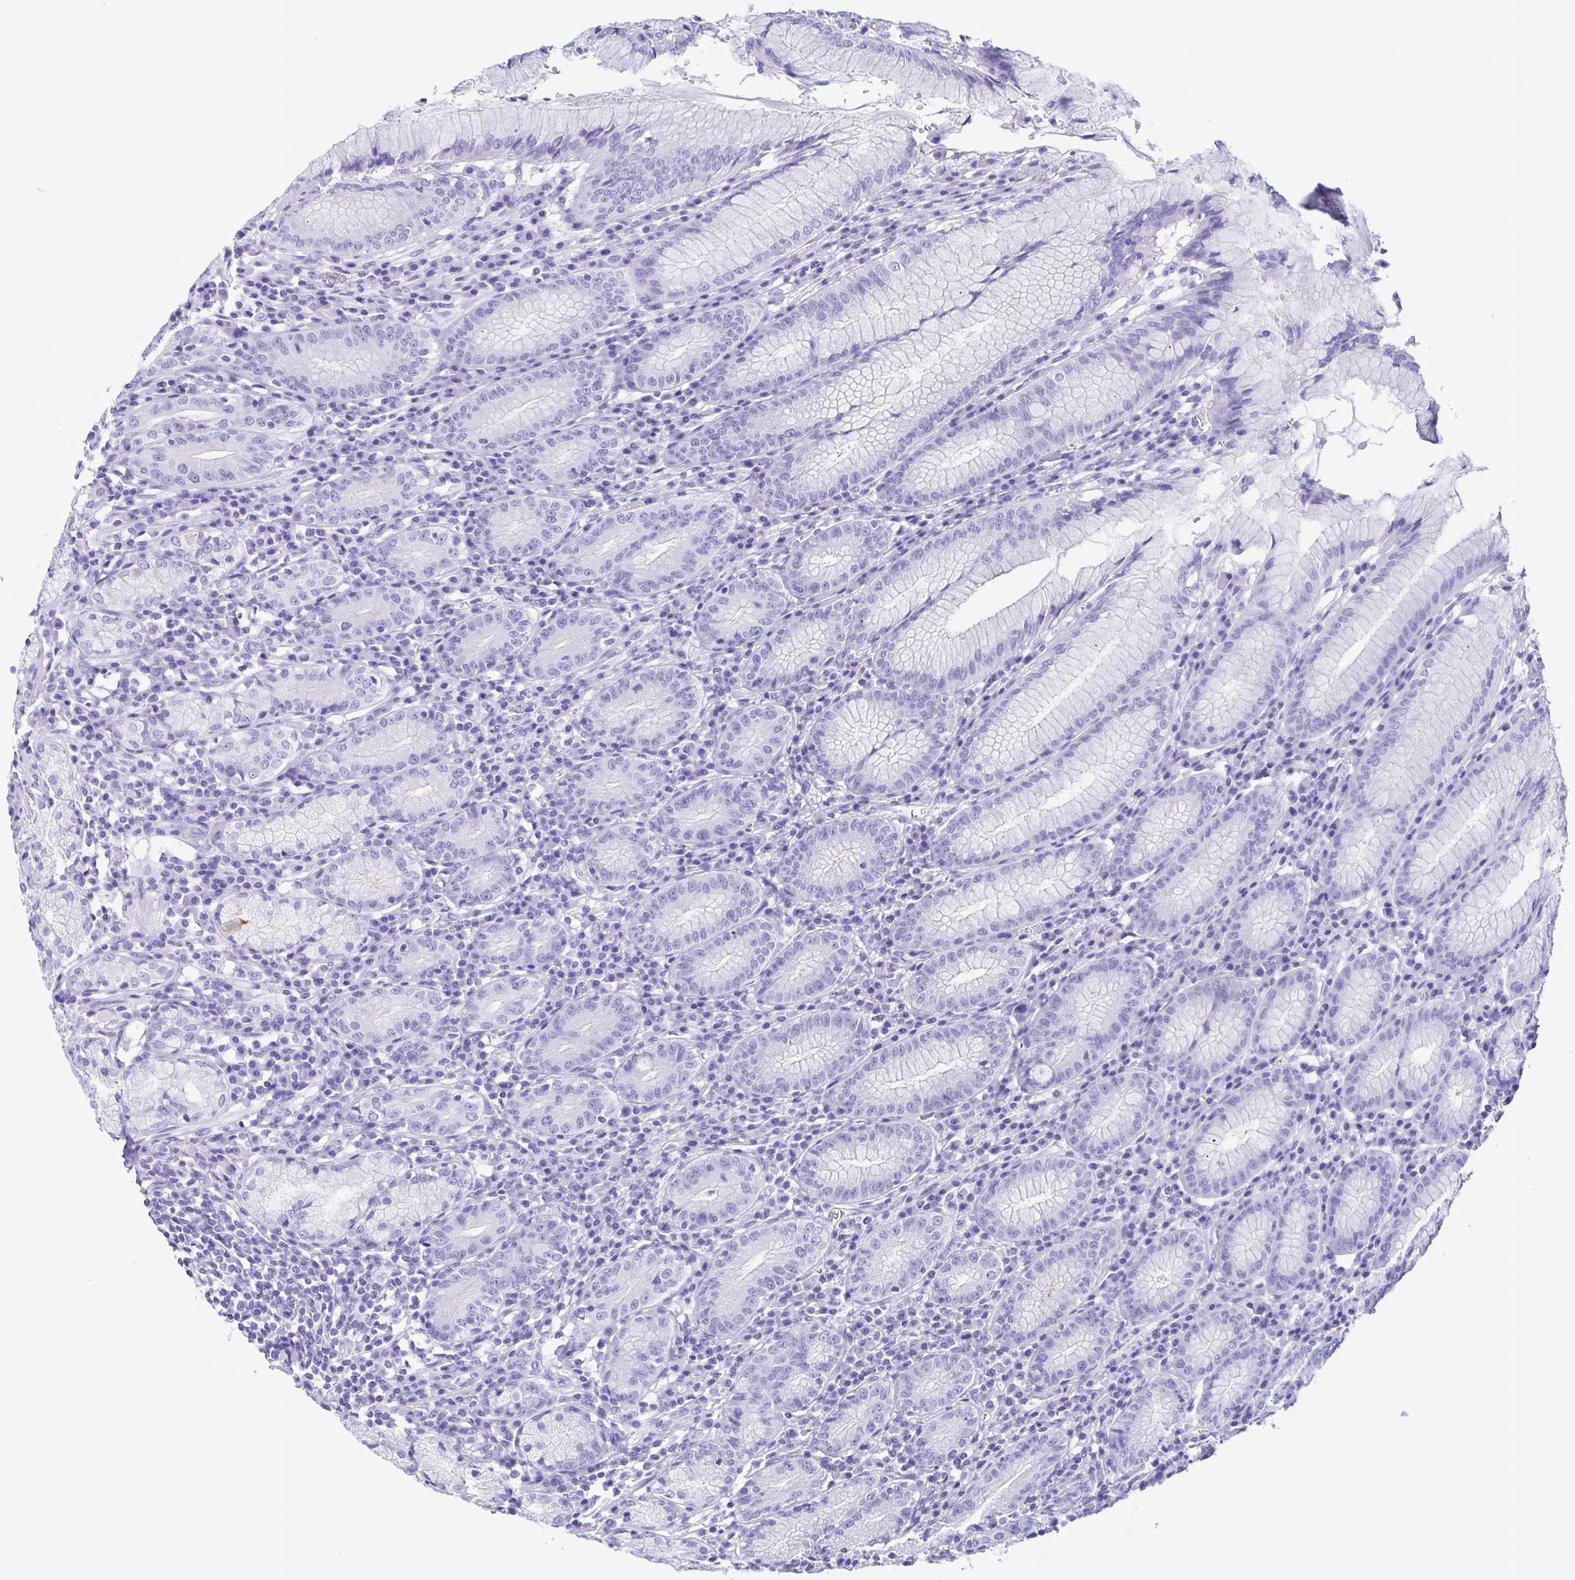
{"staining": {"intensity": "moderate", "quantity": "<25%", "location": "cytoplasmic/membranous"}, "tissue": "stomach", "cell_type": "Glandular cells", "image_type": "normal", "snomed": [{"axis": "morphology", "description": "Normal tissue, NOS"}, {"axis": "topography", "description": "Stomach"}], "caption": "Stomach stained with immunohistochemistry exhibits moderate cytoplasmic/membranous staining in about <25% of glandular cells. The protein of interest is stained brown, and the nuclei are stained in blue (DAB (3,3'-diaminobenzidine) IHC with brightfield microscopy, high magnification).", "gene": "TSPY10", "patient": {"sex": "male", "age": 55}}